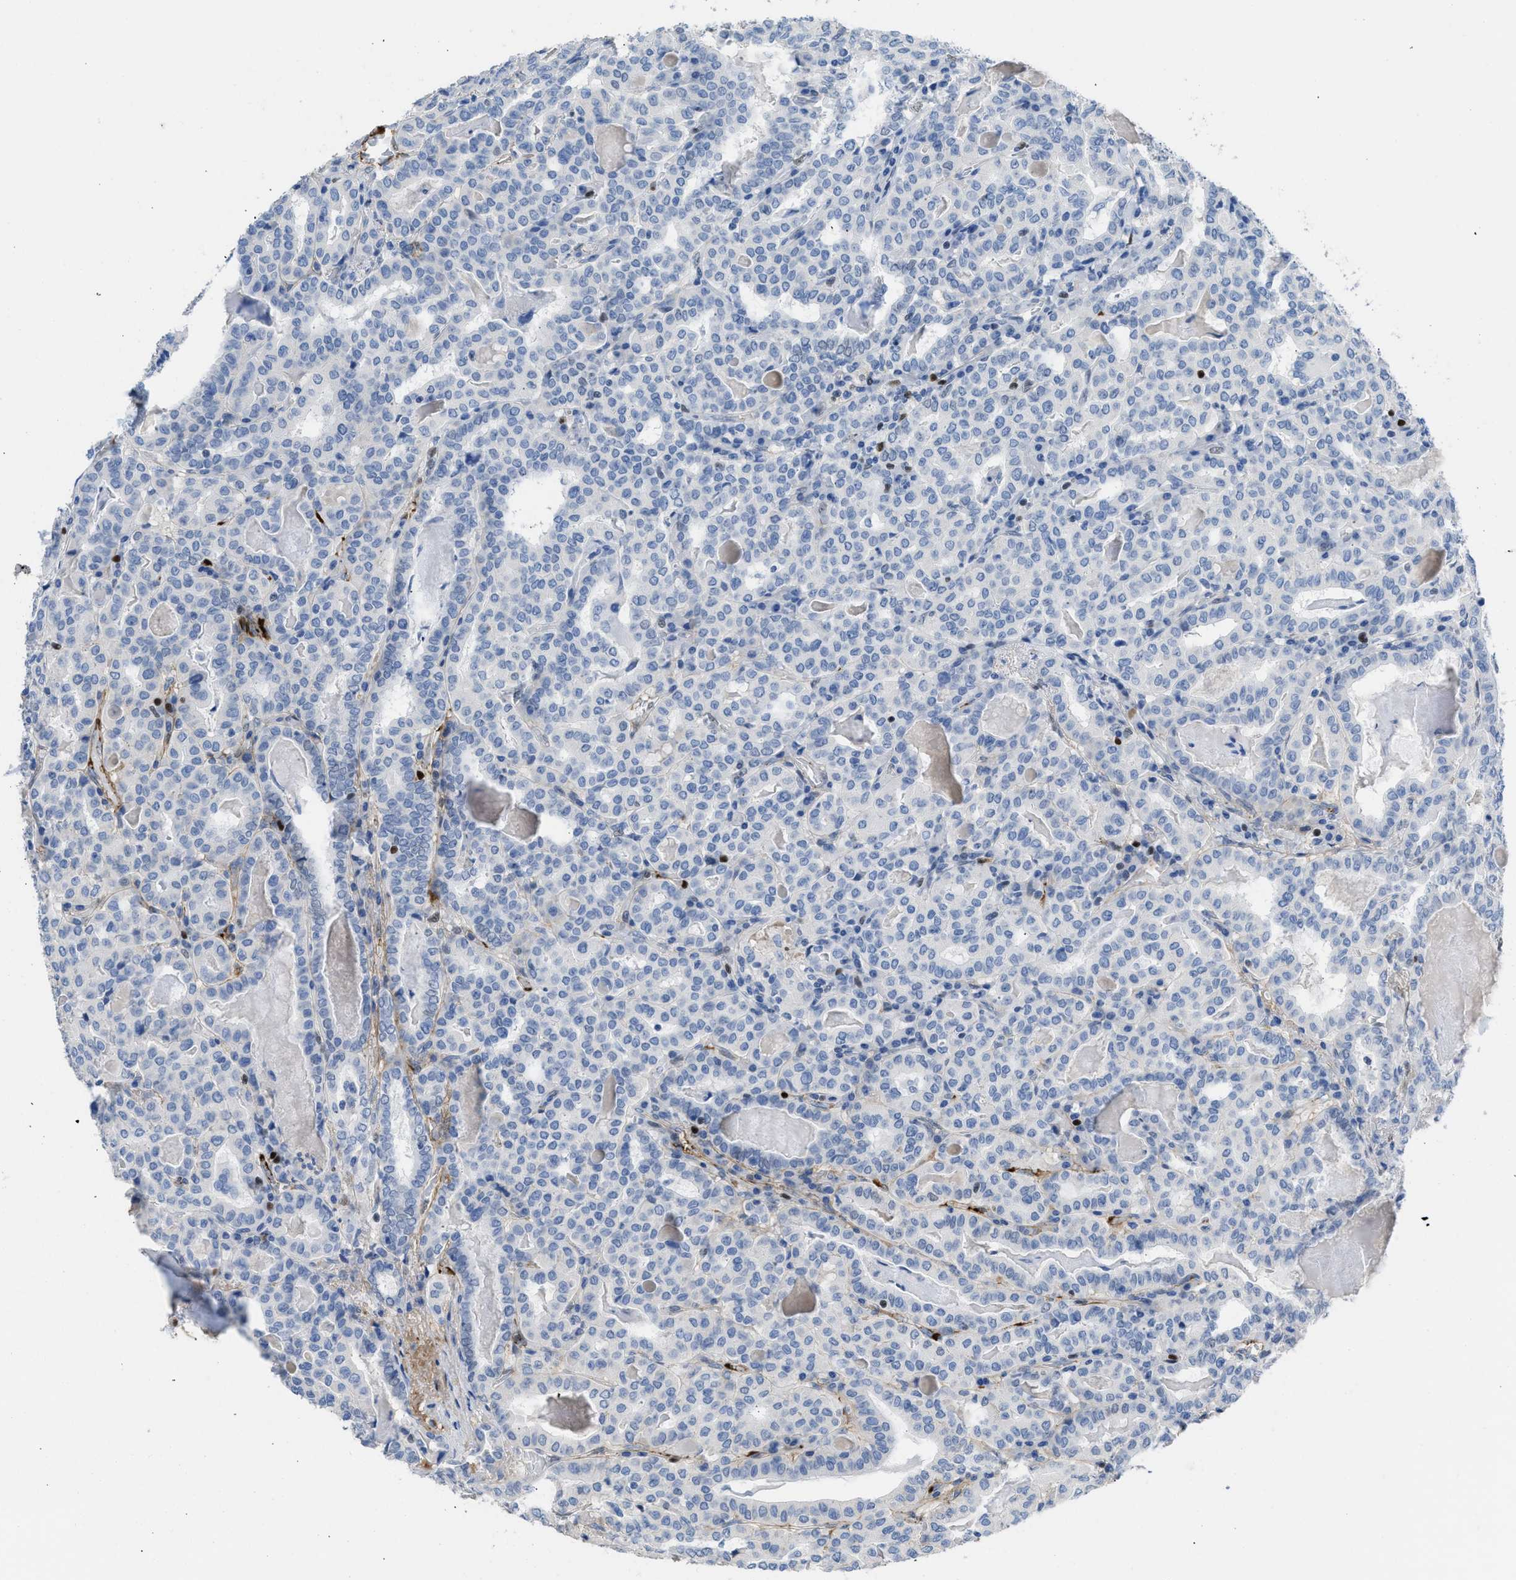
{"staining": {"intensity": "moderate", "quantity": "<25%", "location": "nuclear"}, "tissue": "thyroid cancer", "cell_type": "Tumor cells", "image_type": "cancer", "snomed": [{"axis": "morphology", "description": "Papillary adenocarcinoma, NOS"}, {"axis": "topography", "description": "Thyroid gland"}], "caption": "Thyroid papillary adenocarcinoma tissue reveals moderate nuclear positivity in approximately <25% of tumor cells", "gene": "LEF1", "patient": {"sex": "female", "age": 42}}